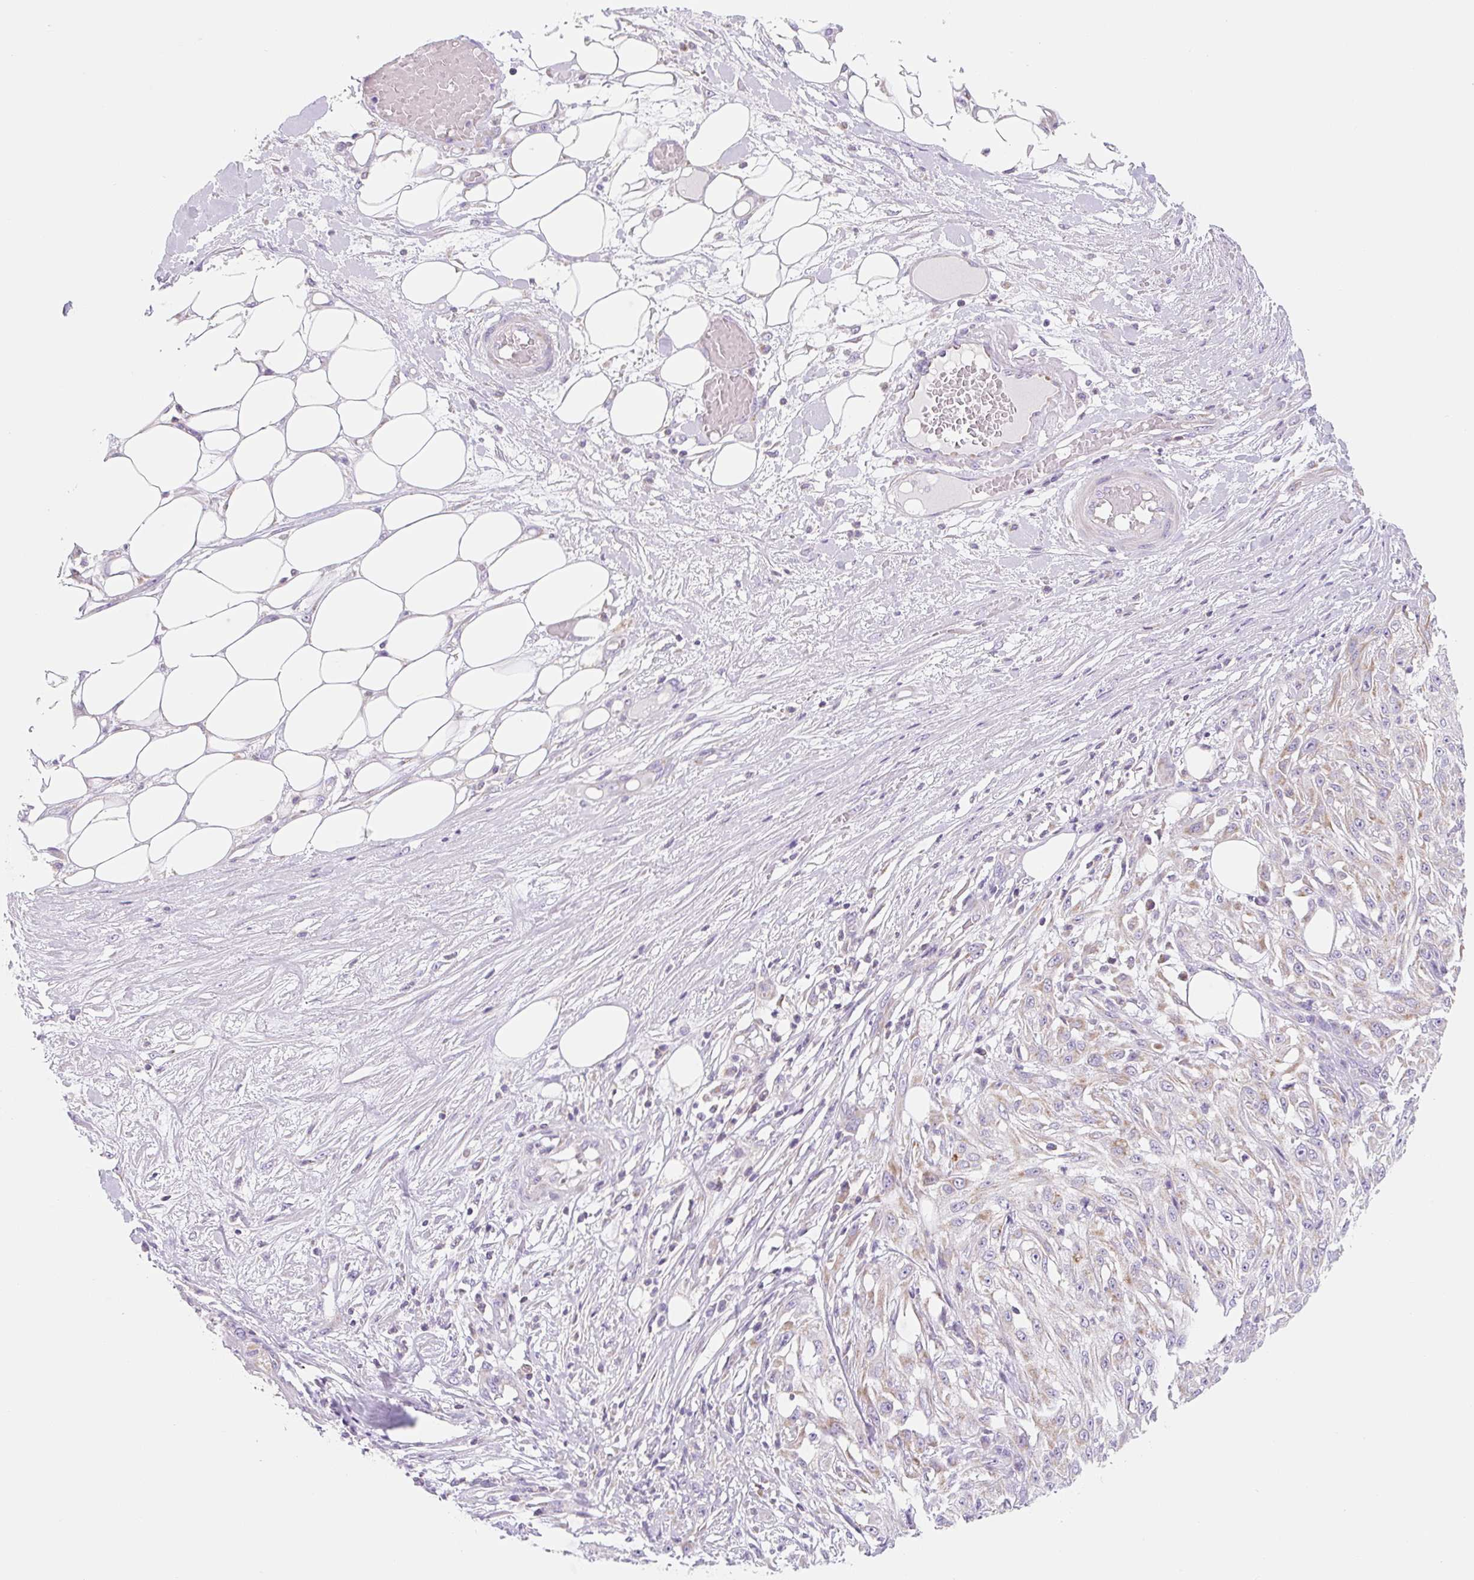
{"staining": {"intensity": "weak", "quantity": "<25%", "location": "cytoplasmic/membranous"}, "tissue": "skin cancer", "cell_type": "Tumor cells", "image_type": "cancer", "snomed": [{"axis": "morphology", "description": "Squamous cell carcinoma, NOS"}, {"axis": "morphology", "description": "Squamous cell carcinoma, metastatic, NOS"}, {"axis": "topography", "description": "Skin"}, {"axis": "topography", "description": "Lymph node"}], "caption": "There is no significant expression in tumor cells of squamous cell carcinoma (skin).", "gene": "FOCAD", "patient": {"sex": "male", "age": 75}}